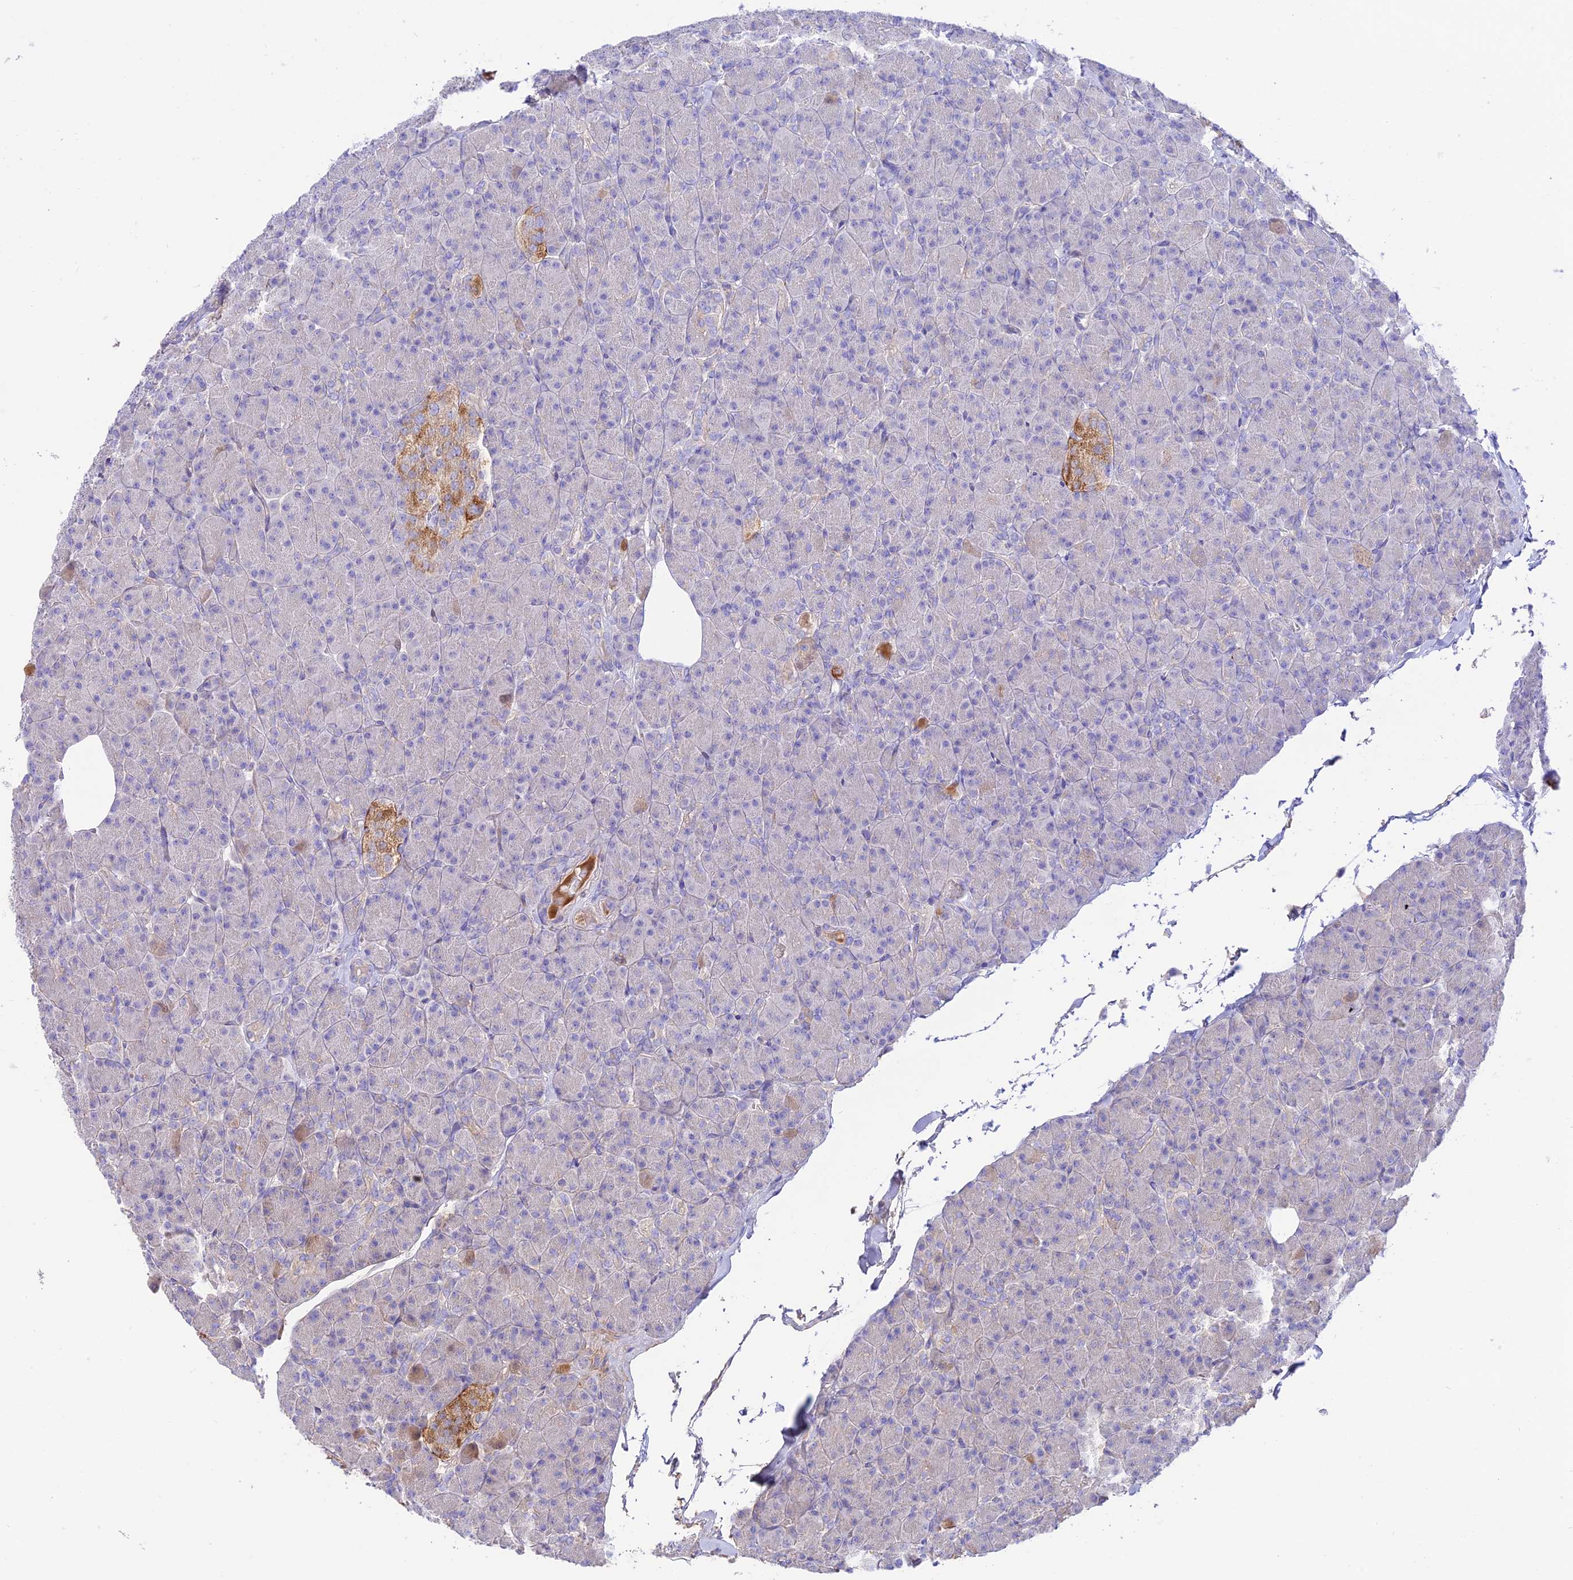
{"staining": {"intensity": "moderate", "quantity": "<25%", "location": "cytoplasmic/membranous"}, "tissue": "pancreas", "cell_type": "Exocrine glandular cells", "image_type": "normal", "snomed": [{"axis": "morphology", "description": "Normal tissue, NOS"}, {"axis": "topography", "description": "Pancreas"}], "caption": "Protein analysis of unremarkable pancreas reveals moderate cytoplasmic/membranous staining in approximately <25% of exocrine glandular cells.", "gene": "NLRP9", "patient": {"sex": "female", "age": 43}}